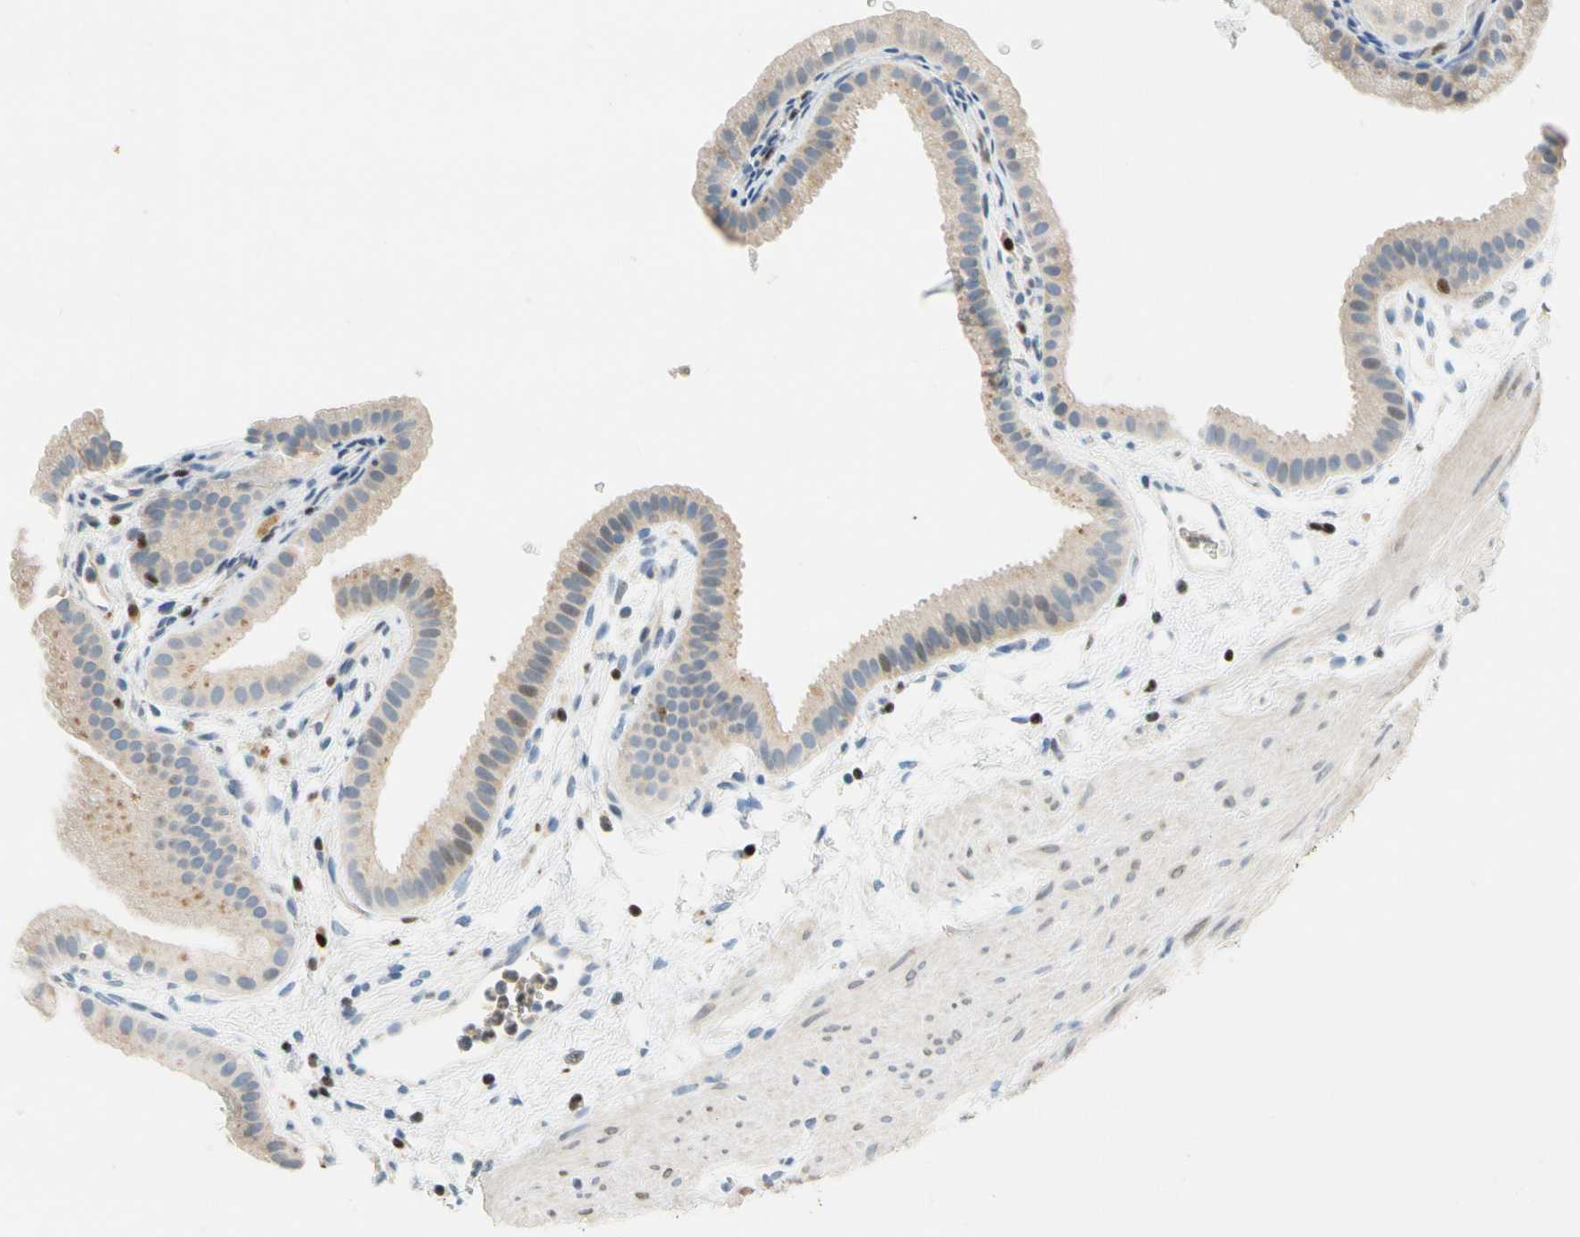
{"staining": {"intensity": "weak", "quantity": "25%-75%", "location": "cytoplasmic/membranous"}, "tissue": "gallbladder", "cell_type": "Glandular cells", "image_type": "normal", "snomed": [{"axis": "morphology", "description": "Normal tissue, NOS"}, {"axis": "topography", "description": "Gallbladder"}], "caption": "Protein positivity by immunohistochemistry shows weak cytoplasmic/membranous expression in about 25%-75% of glandular cells in normal gallbladder.", "gene": "SP140", "patient": {"sex": "female", "age": 64}}